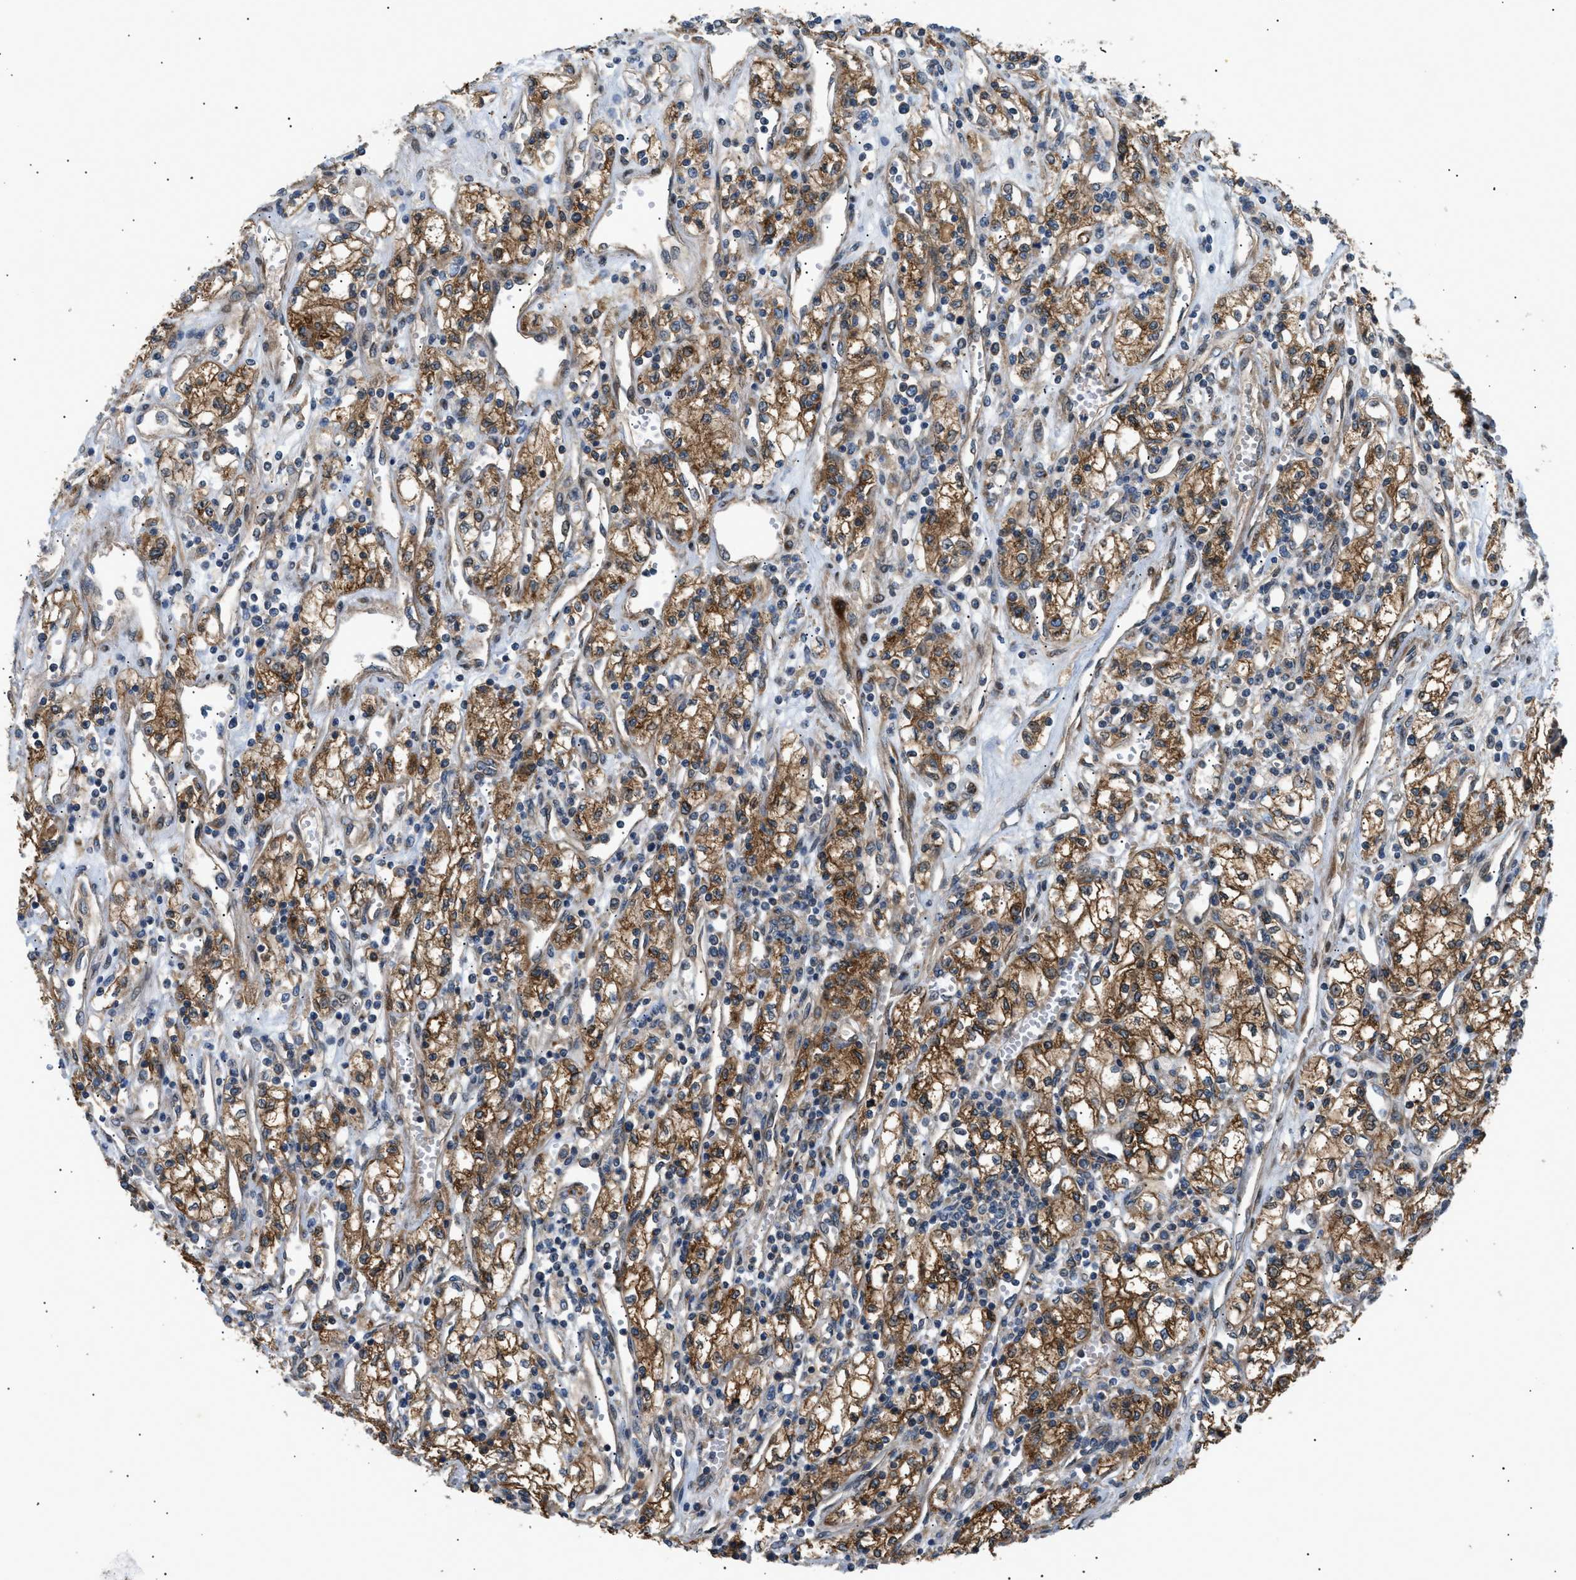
{"staining": {"intensity": "moderate", "quantity": ">75%", "location": "cytoplasmic/membranous"}, "tissue": "renal cancer", "cell_type": "Tumor cells", "image_type": "cancer", "snomed": [{"axis": "morphology", "description": "Adenocarcinoma, NOS"}, {"axis": "topography", "description": "Kidney"}], "caption": "Renal cancer (adenocarcinoma) was stained to show a protein in brown. There is medium levels of moderate cytoplasmic/membranous positivity in about >75% of tumor cells.", "gene": "LYSMD3", "patient": {"sex": "male", "age": 59}}